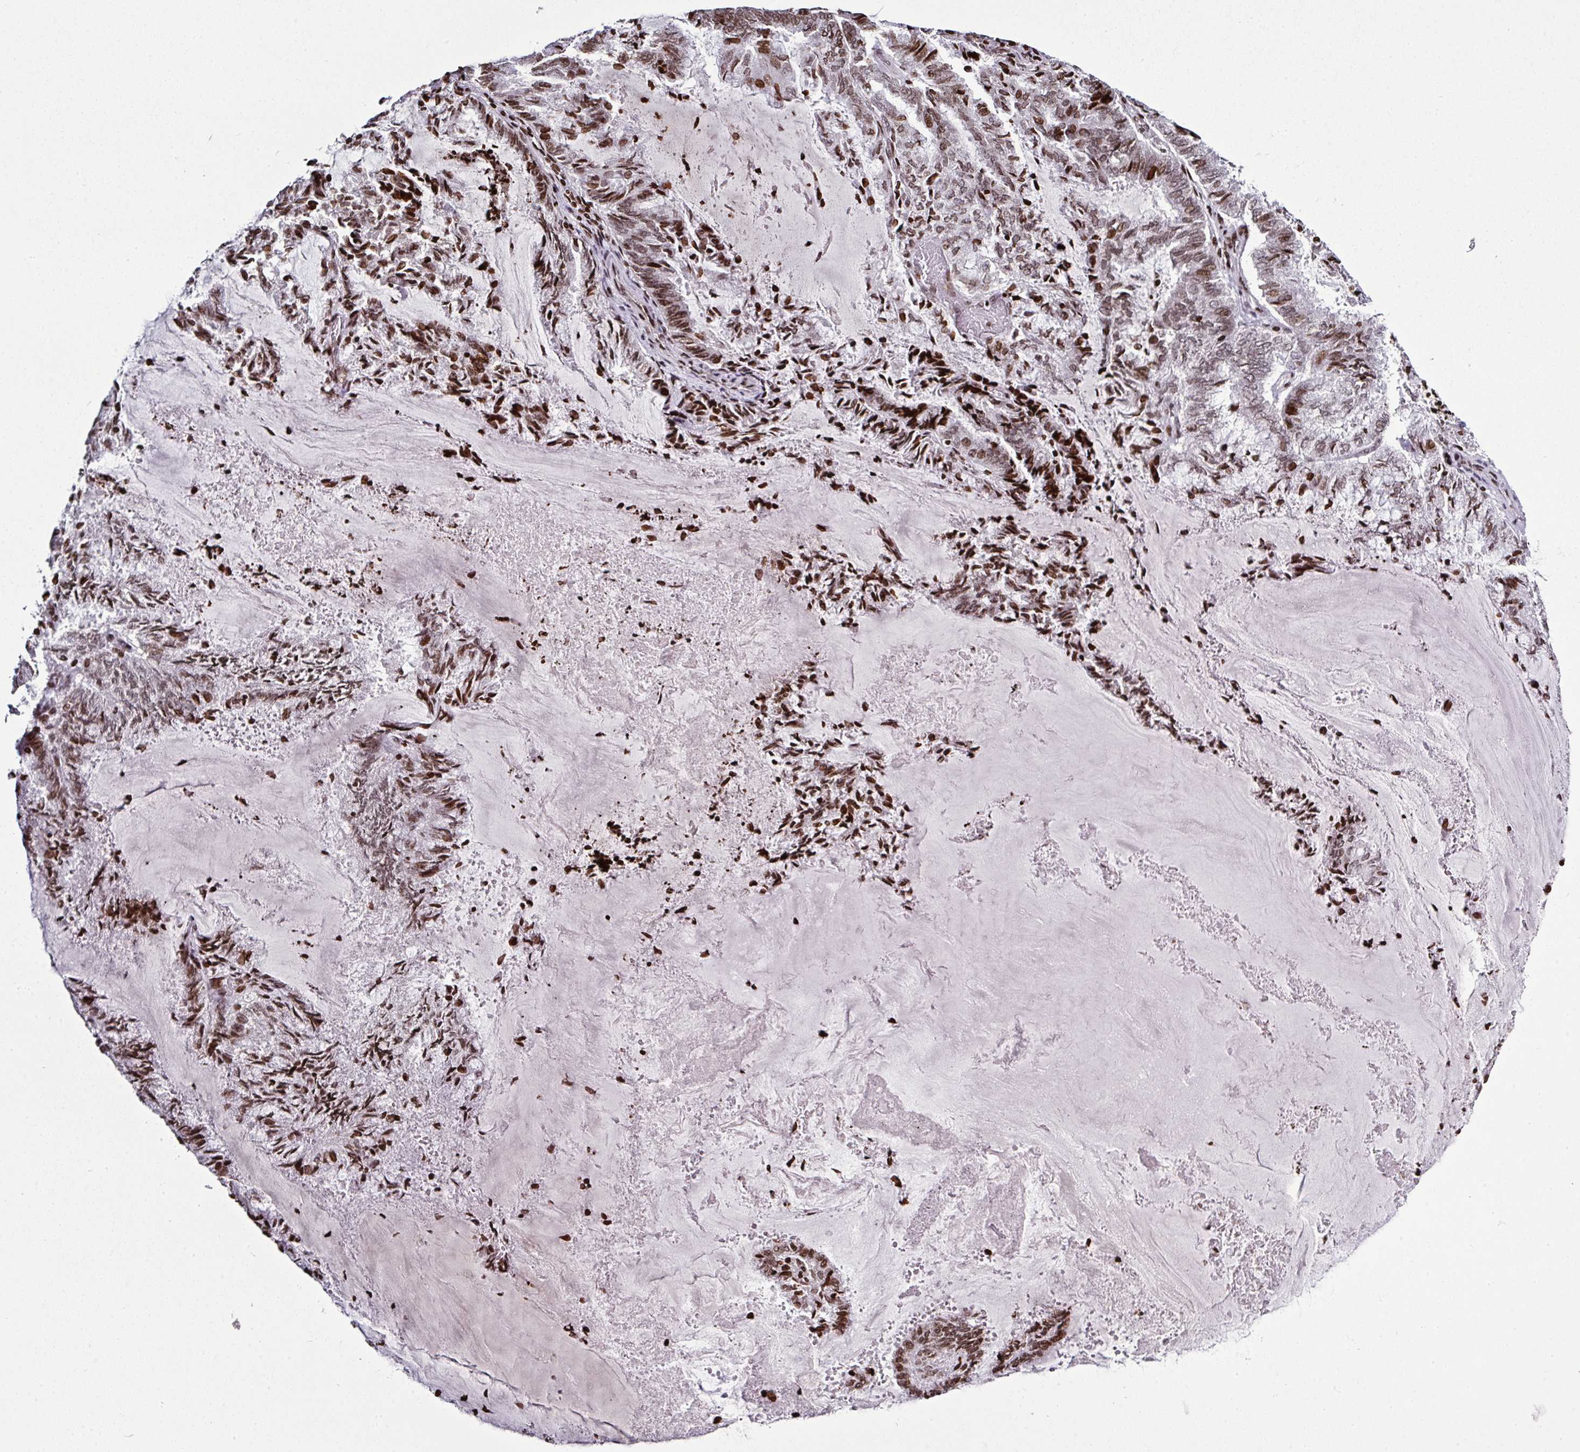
{"staining": {"intensity": "moderate", "quantity": ">75%", "location": "nuclear"}, "tissue": "endometrial cancer", "cell_type": "Tumor cells", "image_type": "cancer", "snomed": [{"axis": "morphology", "description": "Adenocarcinoma, NOS"}, {"axis": "topography", "description": "Endometrium"}], "caption": "IHC image of neoplastic tissue: endometrial cancer stained using immunohistochemistry exhibits medium levels of moderate protein expression localized specifically in the nuclear of tumor cells, appearing as a nuclear brown color.", "gene": "RASL11A", "patient": {"sex": "female", "age": 80}}